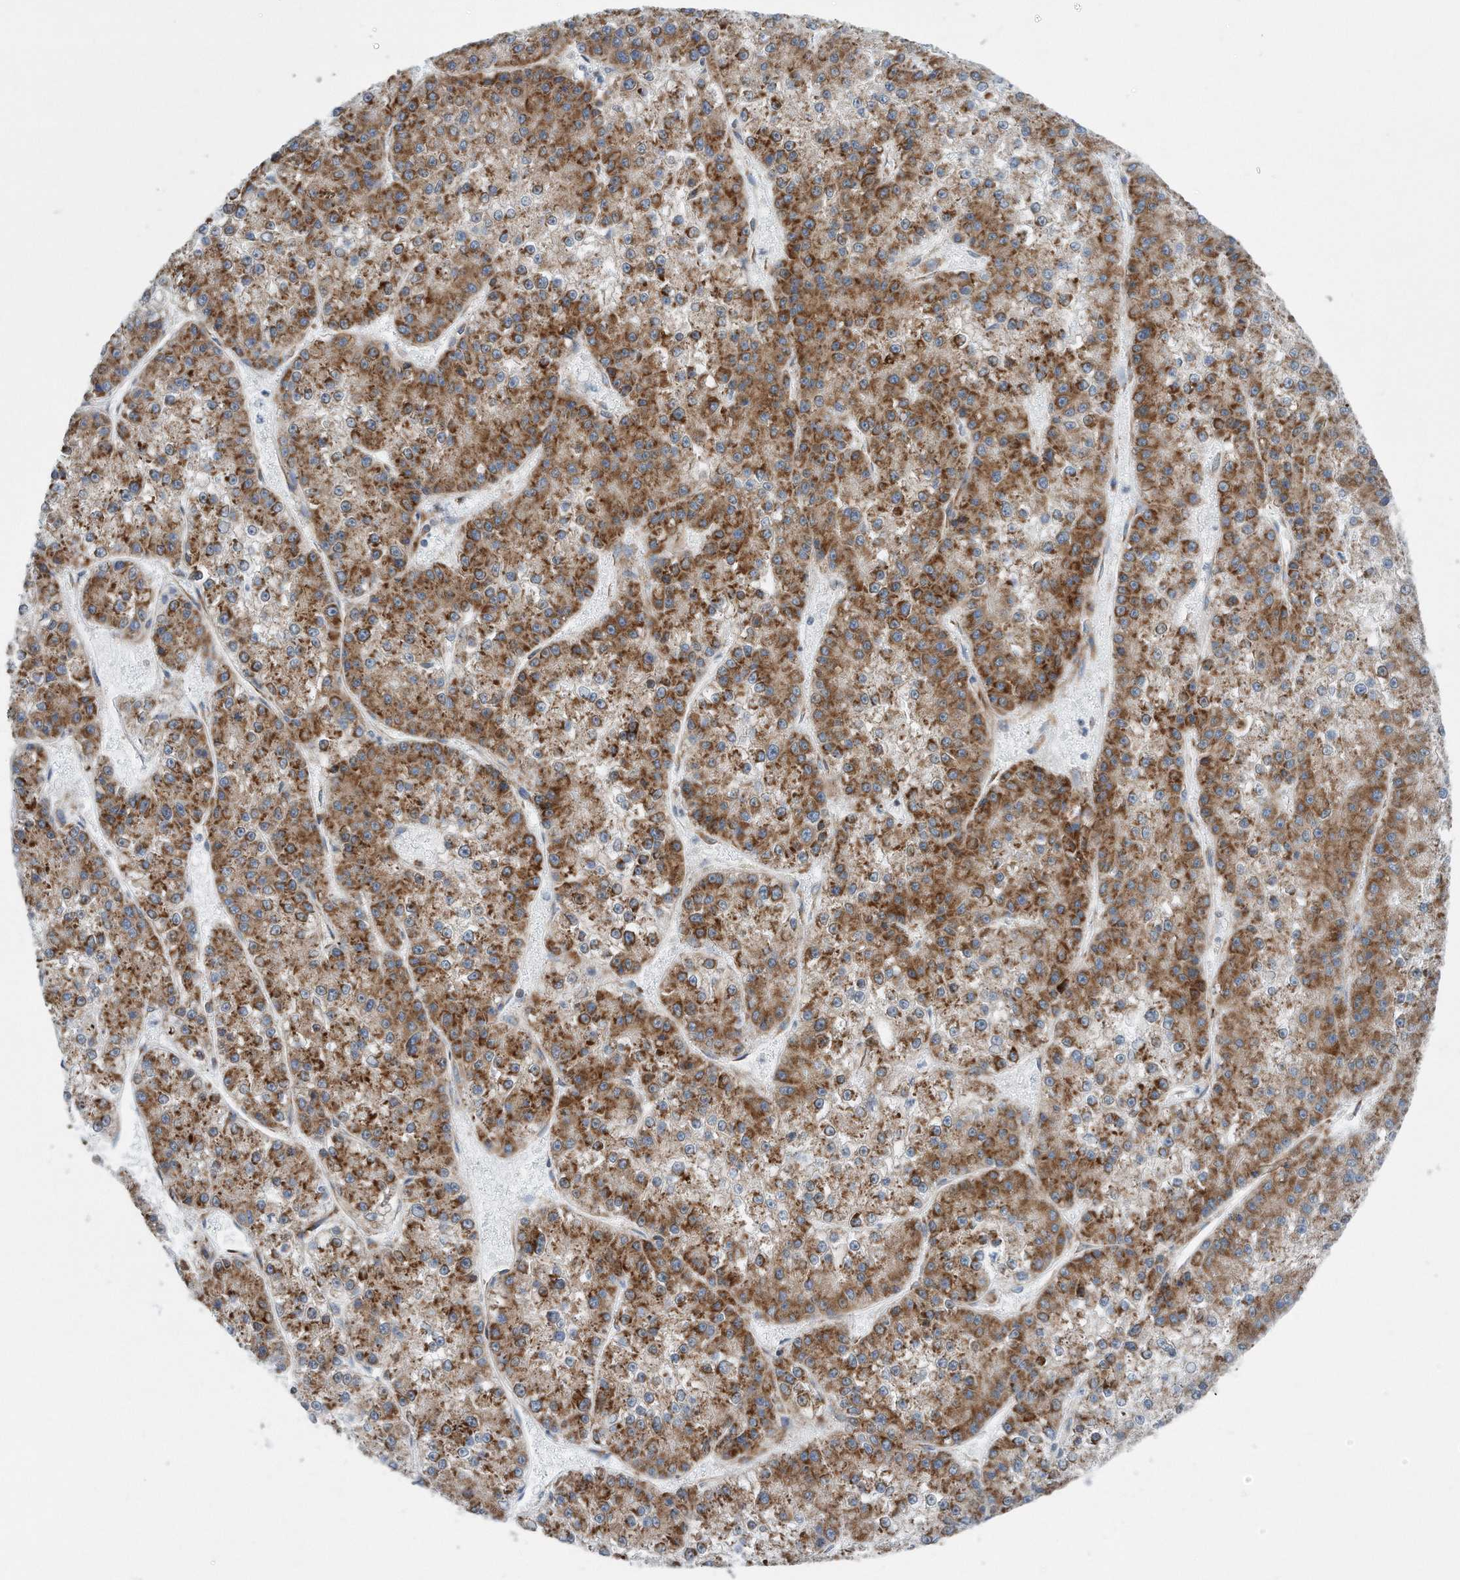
{"staining": {"intensity": "moderate", "quantity": ">75%", "location": "cytoplasmic/membranous"}, "tissue": "liver cancer", "cell_type": "Tumor cells", "image_type": "cancer", "snomed": [{"axis": "morphology", "description": "Carcinoma, Hepatocellular, NOS"}, {"axis": "topography", "description": "Liver"}], "caption": "Brown immunohistochemical staining in human liver cancer demonstrates moderate cytoplasmic/membranous staining in about >75% of tumor cells.", "gene": "RPL26L1", "patient": {"sex": "female", "age": 73}}